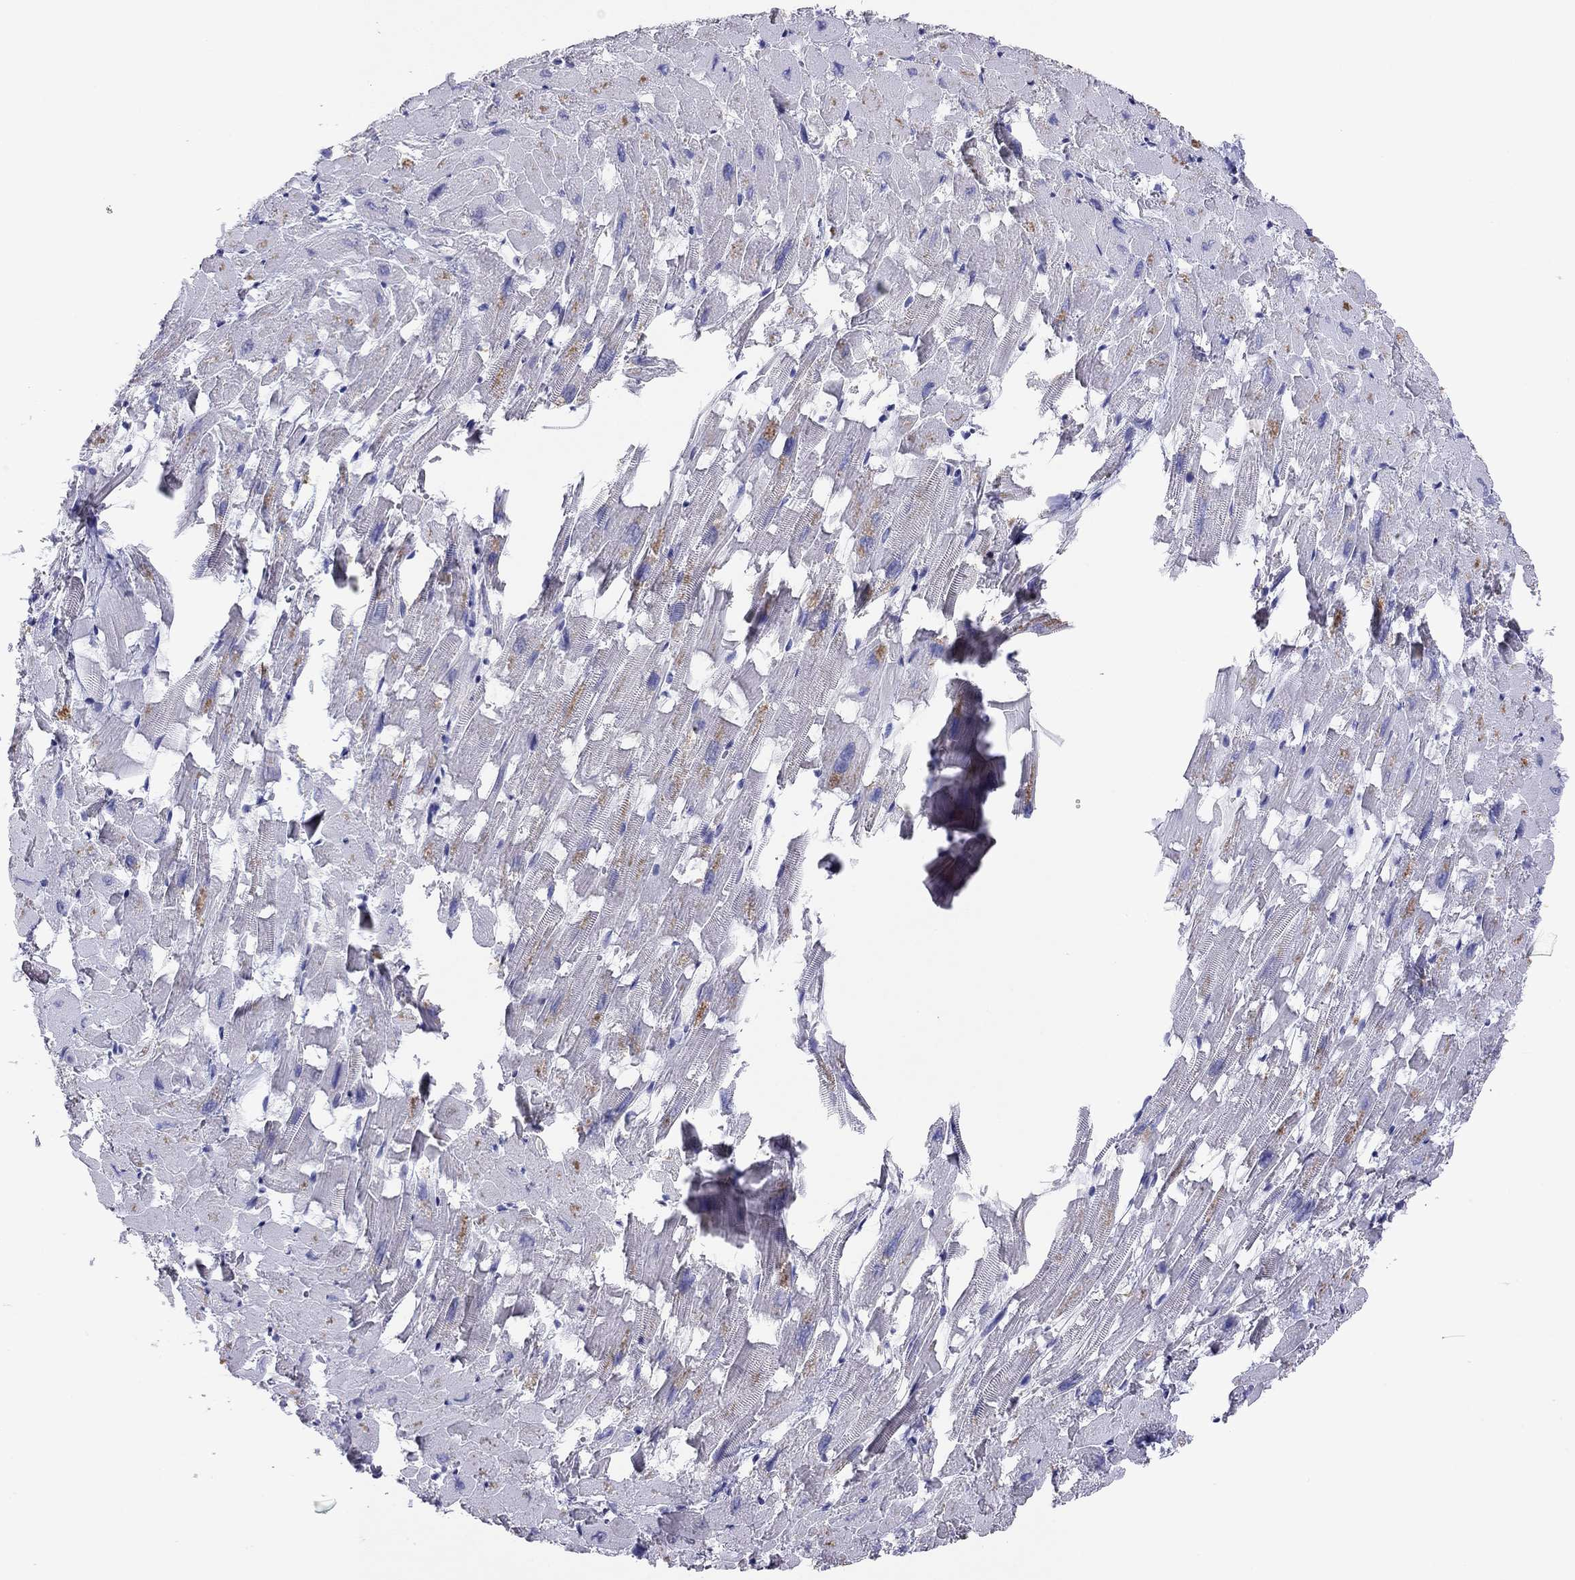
{"staining": {"intensity": "negative", "quantity": "none", "location": "none"}, "tissue": "heart muscle", "cell_type": "Cardiomyocytes", "image_type": "normal", "snomed": [{"axis": "morphology", "description": "Normal tissue, NOS"}, {"axis": "topography", "description": "Heart"}], "caption": "Immunohistochemistry (IHC) image of normal heart muscle: heart muscle stained with DAB (3,3'-diaminobenzidine) displays no significant protein expression in cardiomyocytes.", "gene": "CAPNS2", "patient": {"sex": "female", "age": 64}}